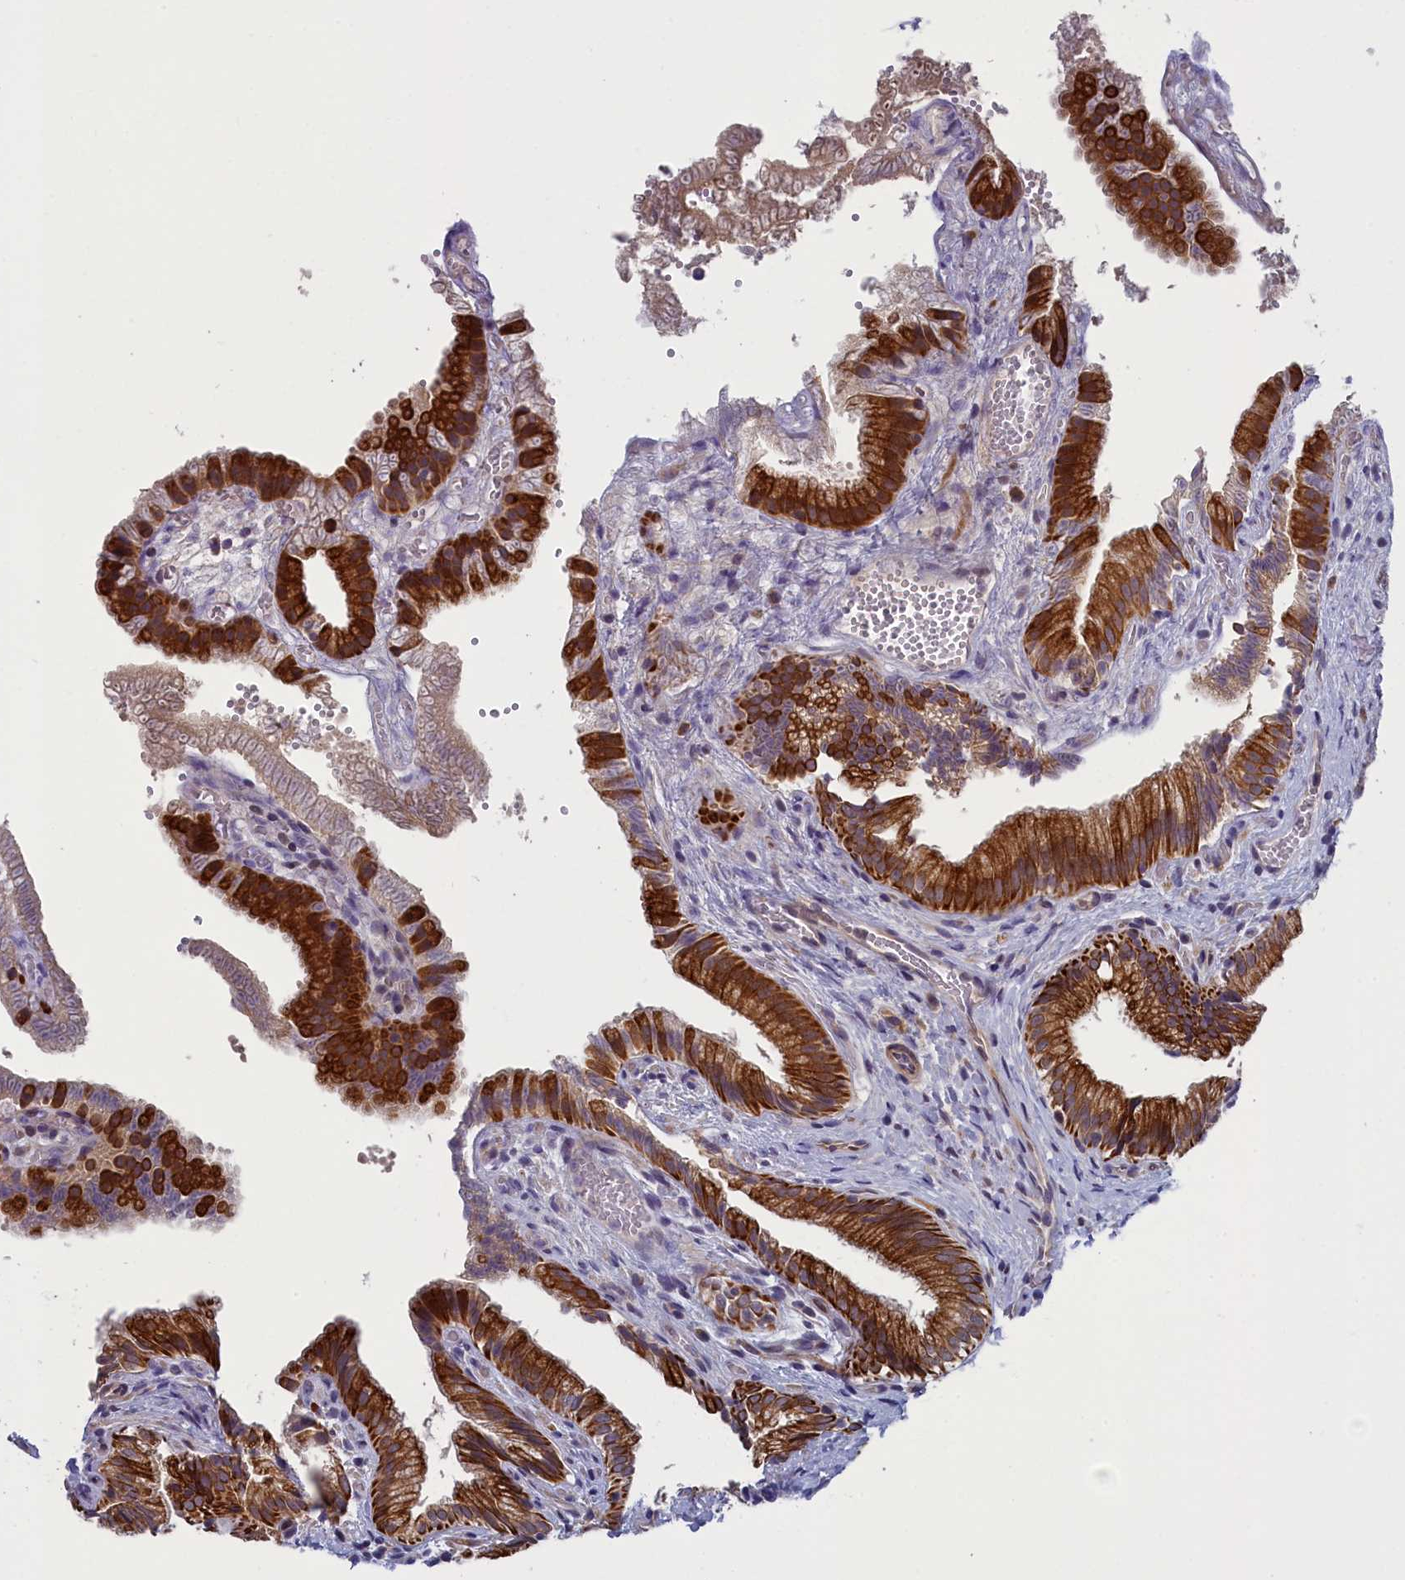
{"staining": {"intensity": "strong", "quantity": ">75%", "location": "cytoplasmic/membranous"}, "tissue": "gallbladder", "cell_type": "Glandular cells", "image_type": "normal", "snomed": [{"axis": "morphology", "description": "Normal tissue, NOS"}, {"axis": "topography", "description": "Gallbladder"}], "caption": "Immunohistochemistry micrograph of benign gallbladder: human gallbladder stained using immunohistochemistry demonstrates high levels of strong protein expression localized specifically in the cytoplasmic/membranous of glandular cells, appearing as a cytoplasmic/membranous brown color.", "gene": "ANKRD39", "patient": {"sex": "female", "age": 30}}